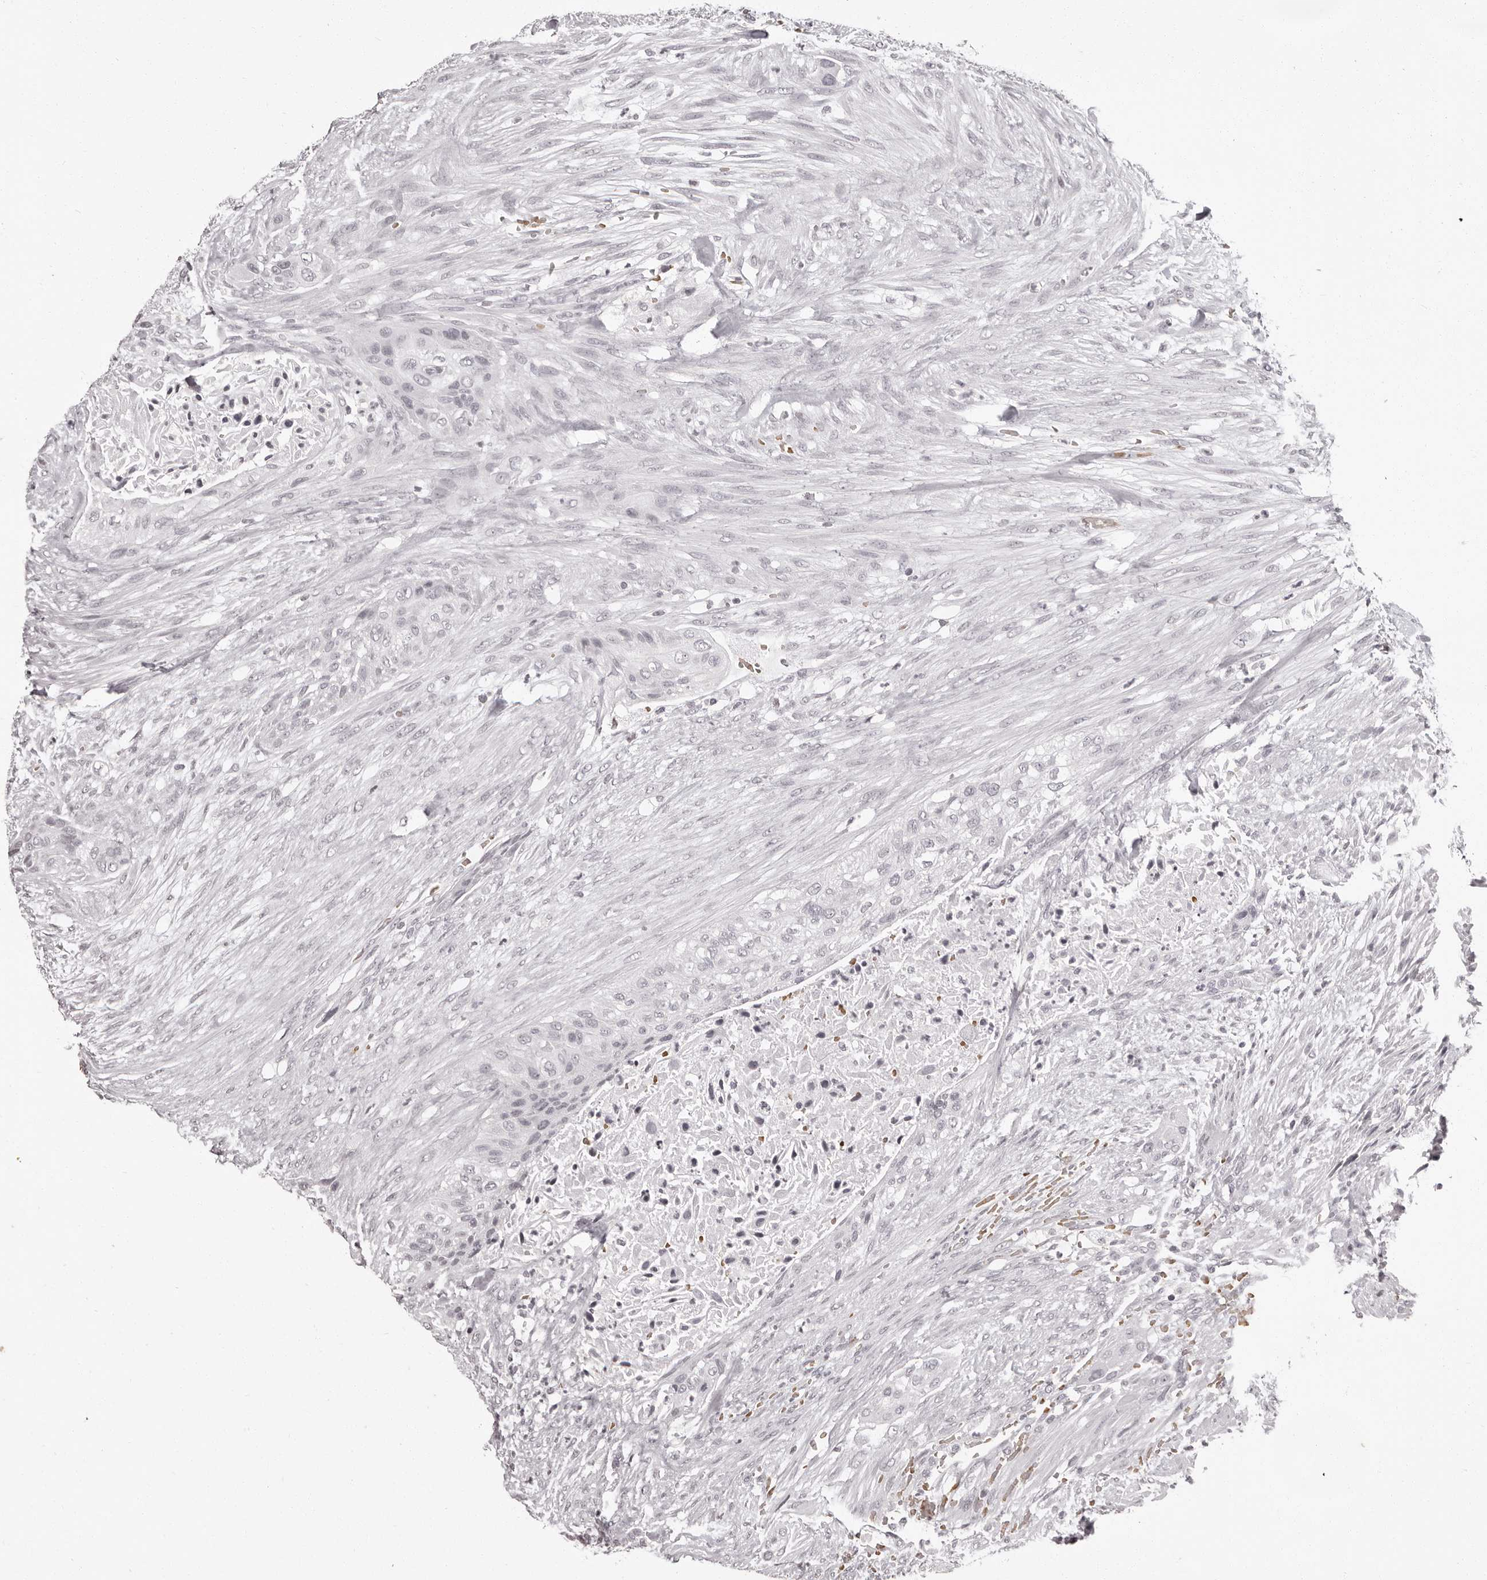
{"staining": {"intensity": "negative", "quantity": "none", "location": "none"}, "tissue": "urothelial cancer", "cell_type": "Tumor cells", "image_type": "cancer", "snomed": [{"axis": "morphology", "description": "Urothelial carcinoma, High grade"}, {"axis": "topography", "description": "Urinary bladder"}], "caption": "Immunohistochemical staining of urothelial cancer displays no significant positivity in tumor cells. (DAB (3,3'-diaminobenzidine) immunohistochemistry (IHC) with hematoxylin counter stain).", "gene": "C8orf74", "patient": {"sex": "male", "age": 35}}